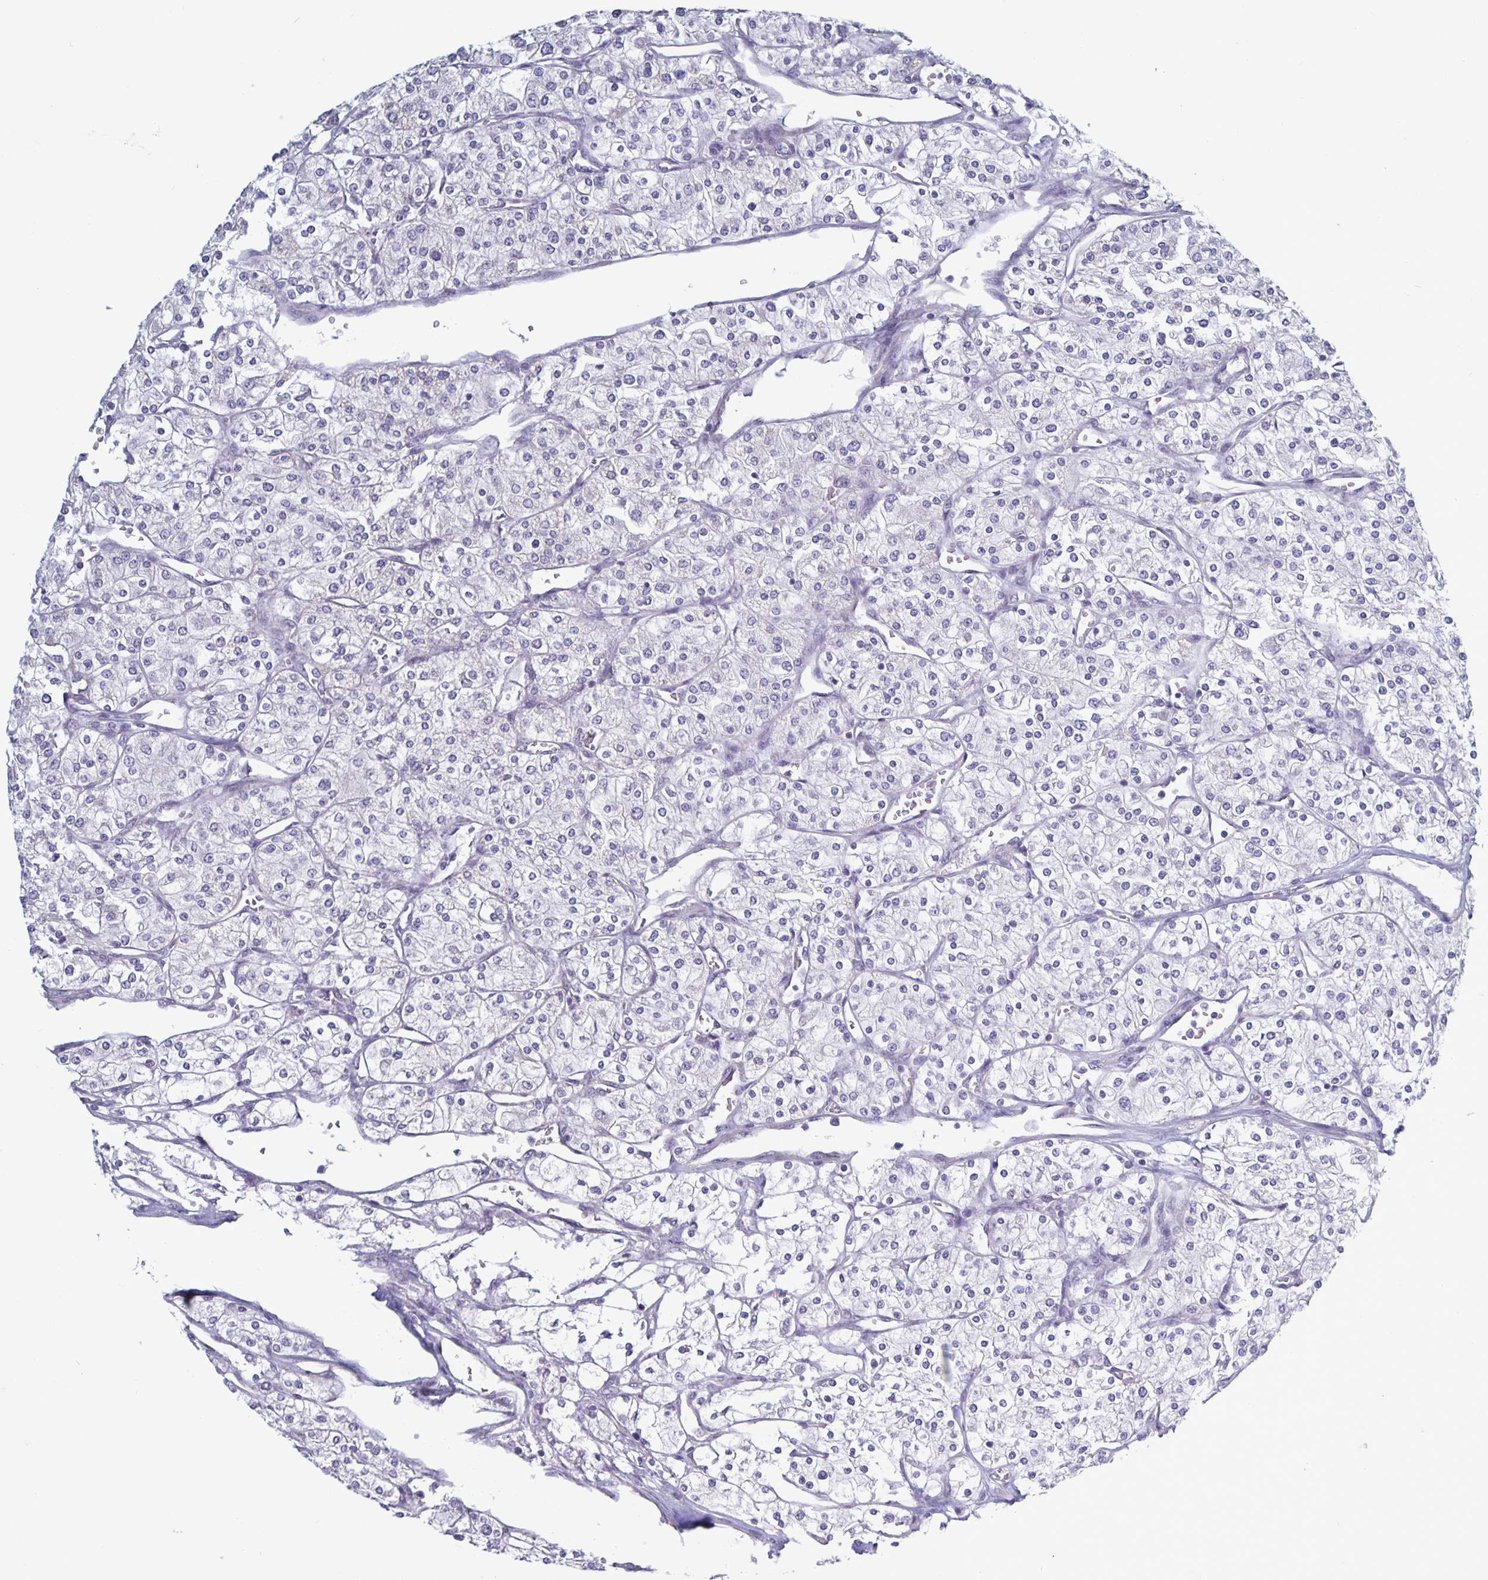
{"staining": {"intensity": "negative", "quantity": "none", "location": "none"}, "tissue": "renal cancer", "cell_type": "Tumor cells", "image_type": "cancer", "snomed": [{"axis": "morphology", "description": "Adenocarcinoma, NOS"}, {"axis": "topography", "description": "Kidney"}], "caption": "This is an immunohistochemistry (IHC) image of renal cancer (adenocarcinoma). There is no positivity in tumor cells.", "gene": "PLCB3", "patient": {"sex": "male", "age": 80}}